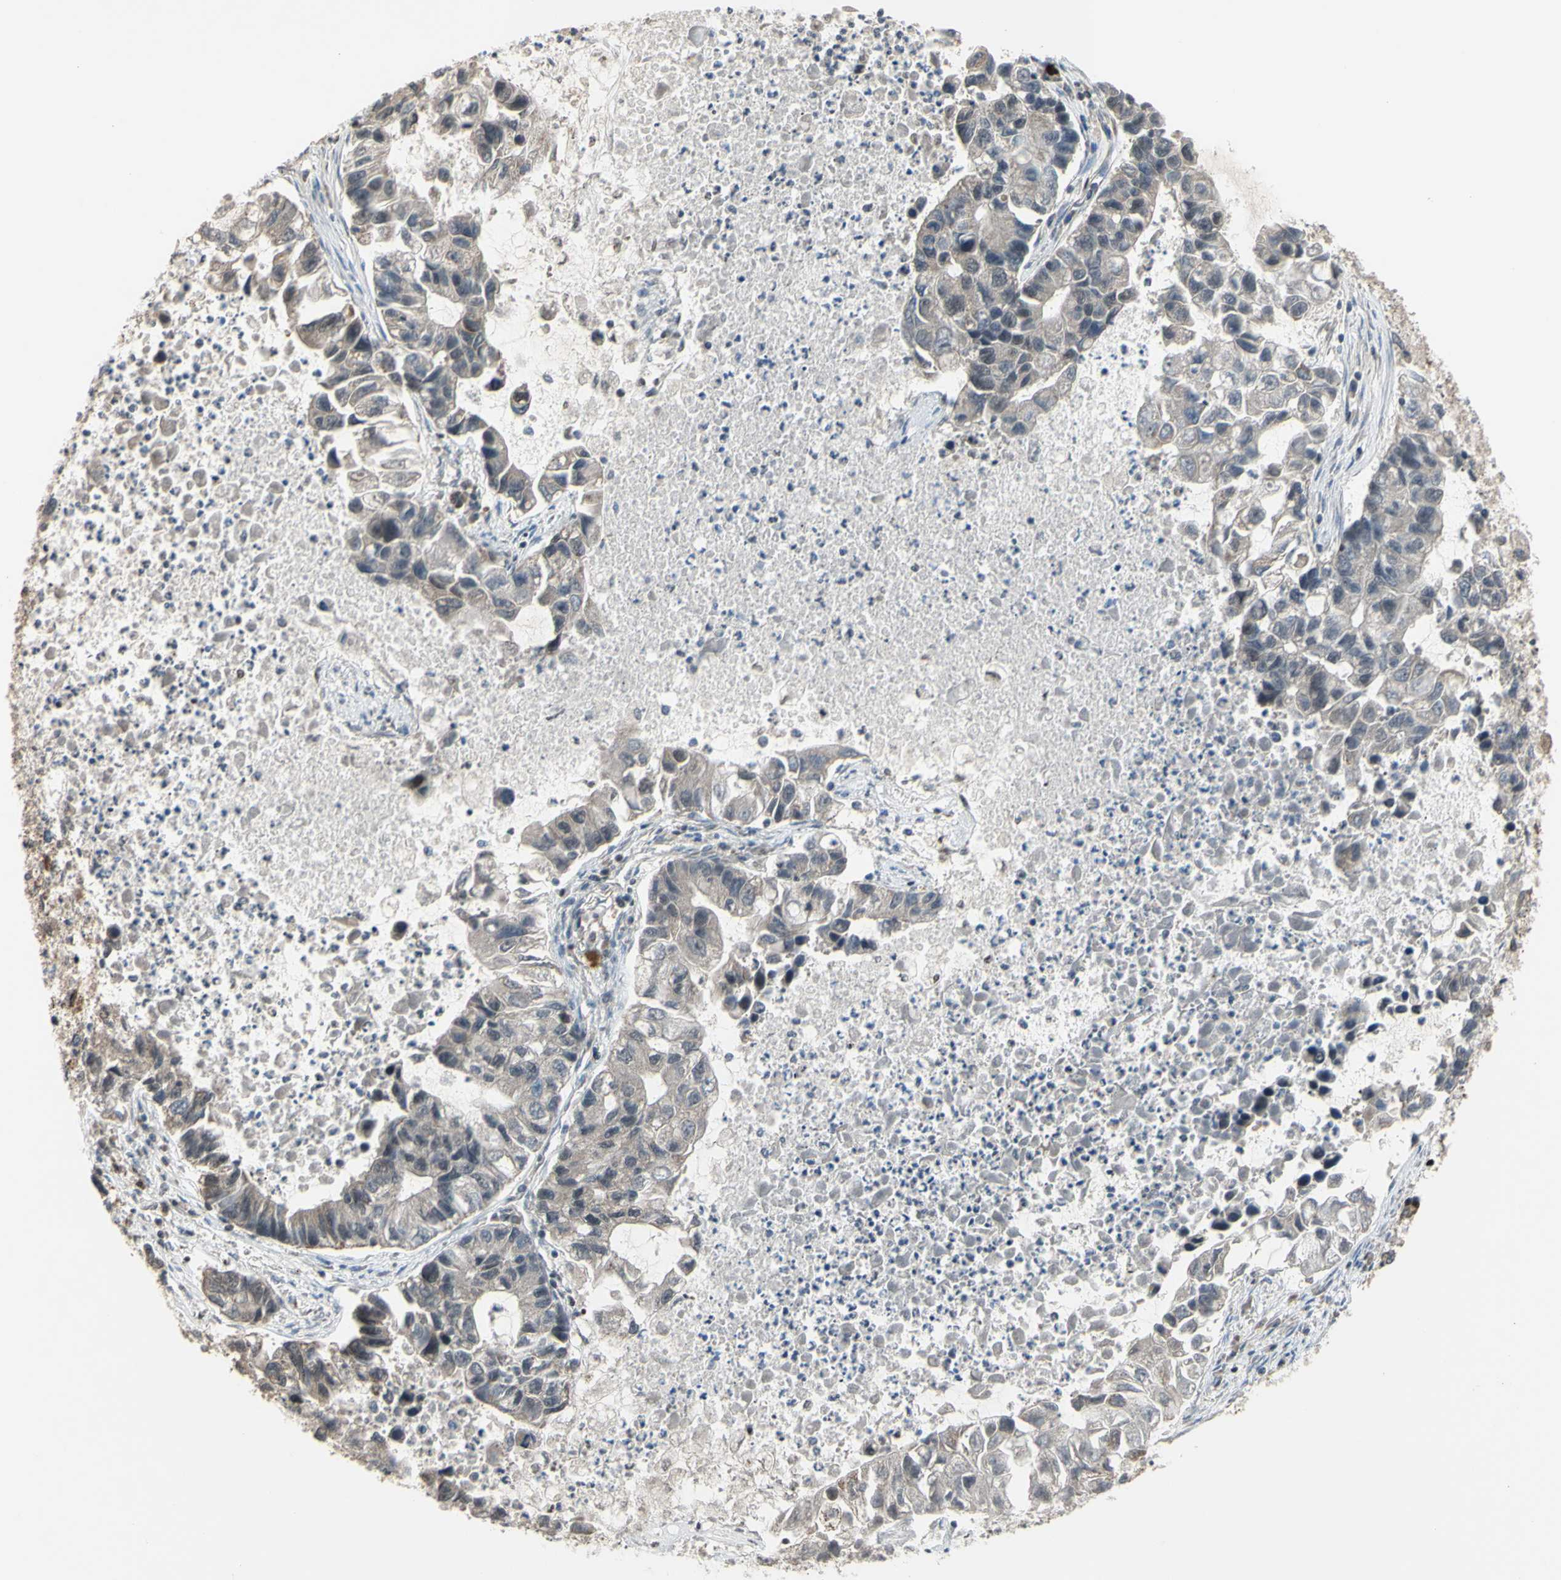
{"staining": {"intensity": "negative", "quantity": "none", "location": "none"}, "tissue": "lung cancer", "cell_type": "Tumor cells", "image_type": "cancer", "snomed": [{"axis": "morphology", "description": "Adenocarcinoma, NOS"}, {"axis": "topography", "description": "Lung"}], "caption": "The histopathology image displays no significant staining in tumor cells of lung cancer.", "gene": "SP4", "patient": {"sex": "female", "age": 51}}